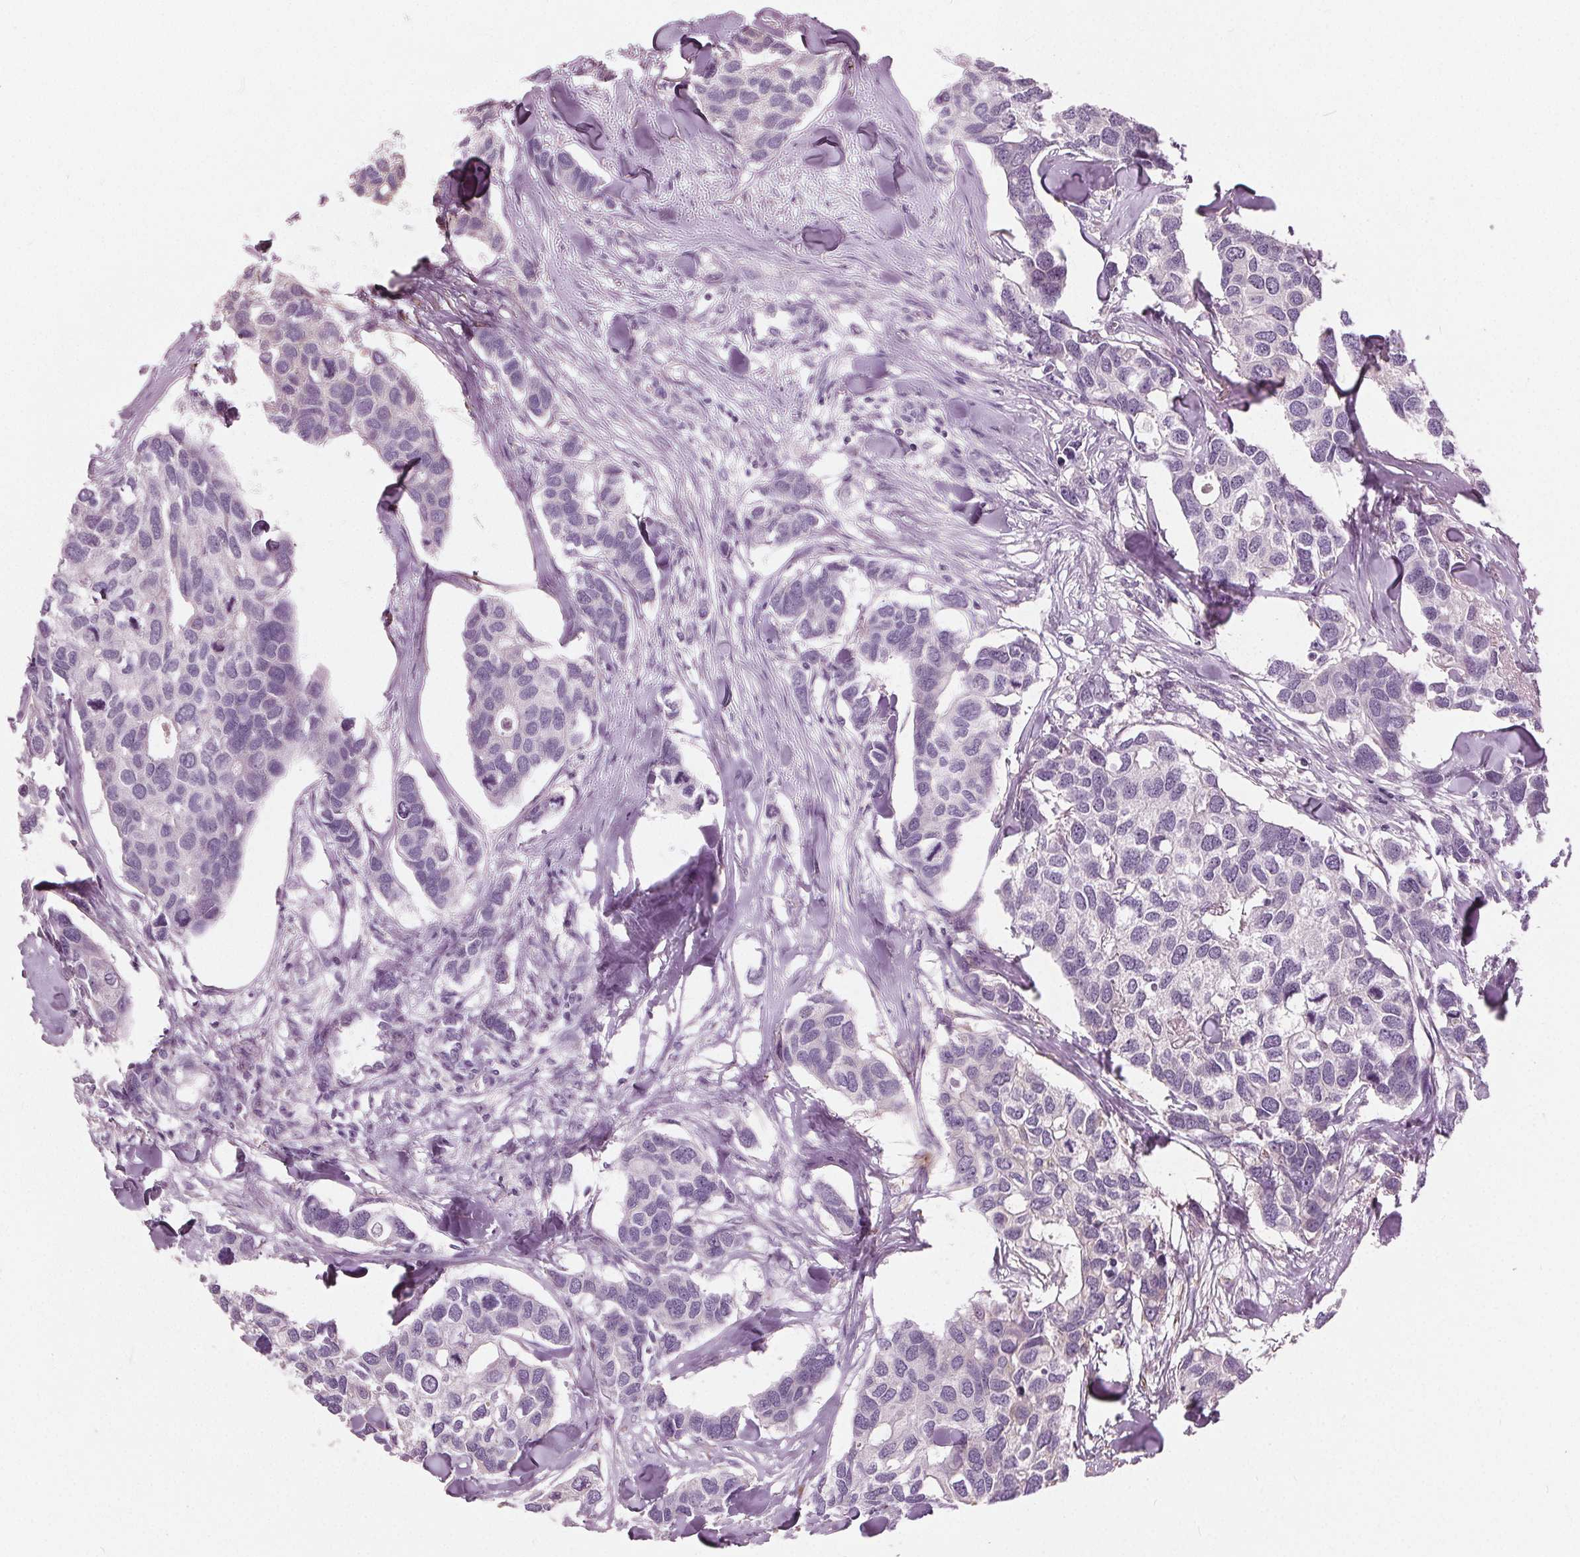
{"staining": {"intensity": "weak", "quantity": "<25%", "location": "cytoplasmic/membranous"}, "tissue": "breast cancer", "cell_type": "Tumor cells", "image_type": "cancer", "snomed": [{"axis": "morphology", "description": "Duct carcinoma"}, {"axis": "topography", "description": "Breast"}], "caption": "IHC of human breast cancer demonstrates no staining in tumor cells. (Brightfield microscopy of DAB (3,3'-diaminobenzidine) immunohistochemistry at high magnification).", "gene": "LHFPL7", "patient": {"sex": "female", "age": 83}}